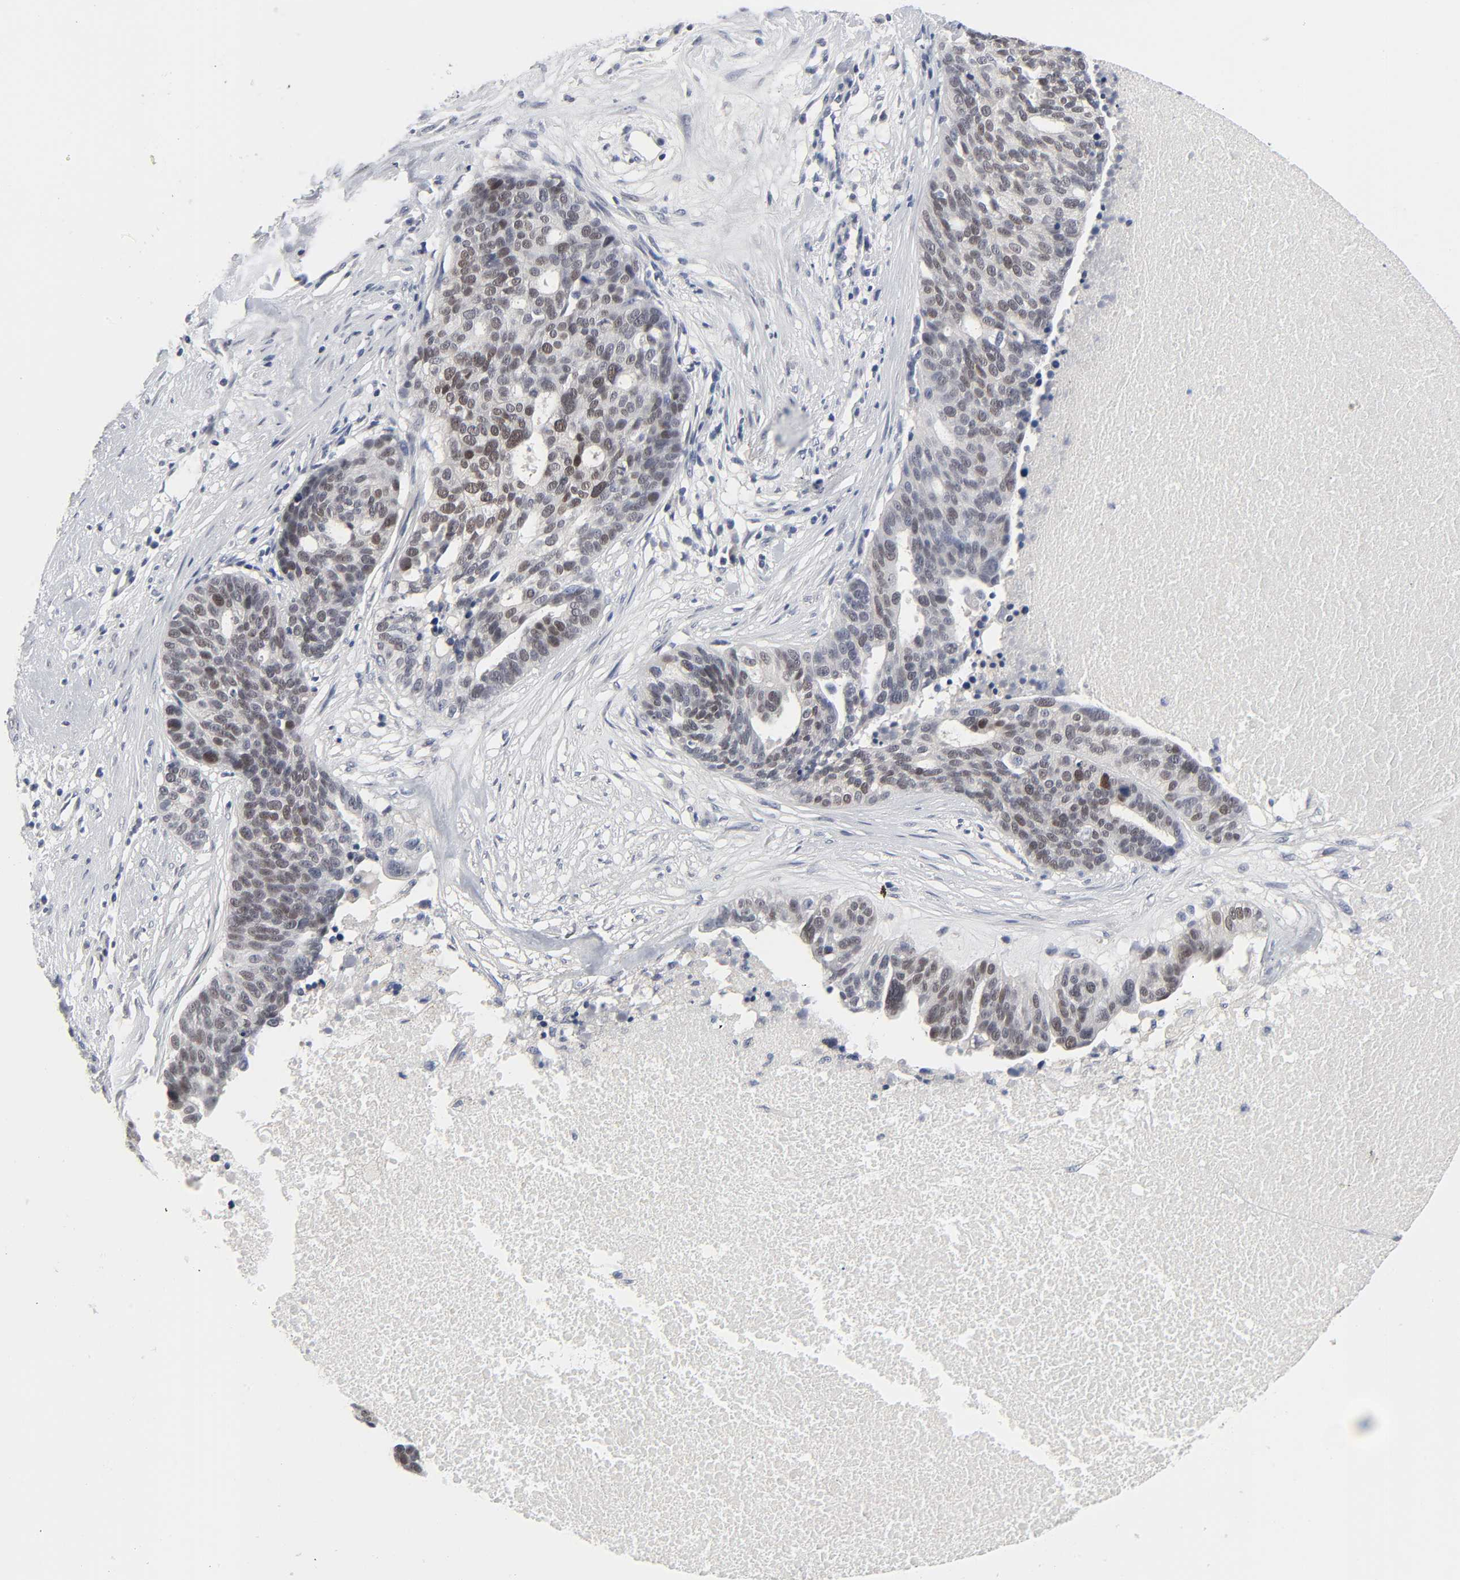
{"staining": {"intensity": "weak", "quantity": "<25%", "location": "nuclear"}, "tissue": "ovarian cancer", "cell_type": "Tumor cells", "image_type": "cancer", "snomed": [{"axis": "morphology", "description": "Cystadenocarcinoma, serous, NOS"}, {"axis": "topography", "description": "Ovary"}], "caption": "The photomicrograph displays no significant staining in tumor cells of ovarian cancer. (Stains: DAB immunohistochemistry with hematoxylin counter stain, Microscopy: brightfield microscopy at high magnification).", "gene": "SALL2", "patient": {"sex": "female", "age": 59}}